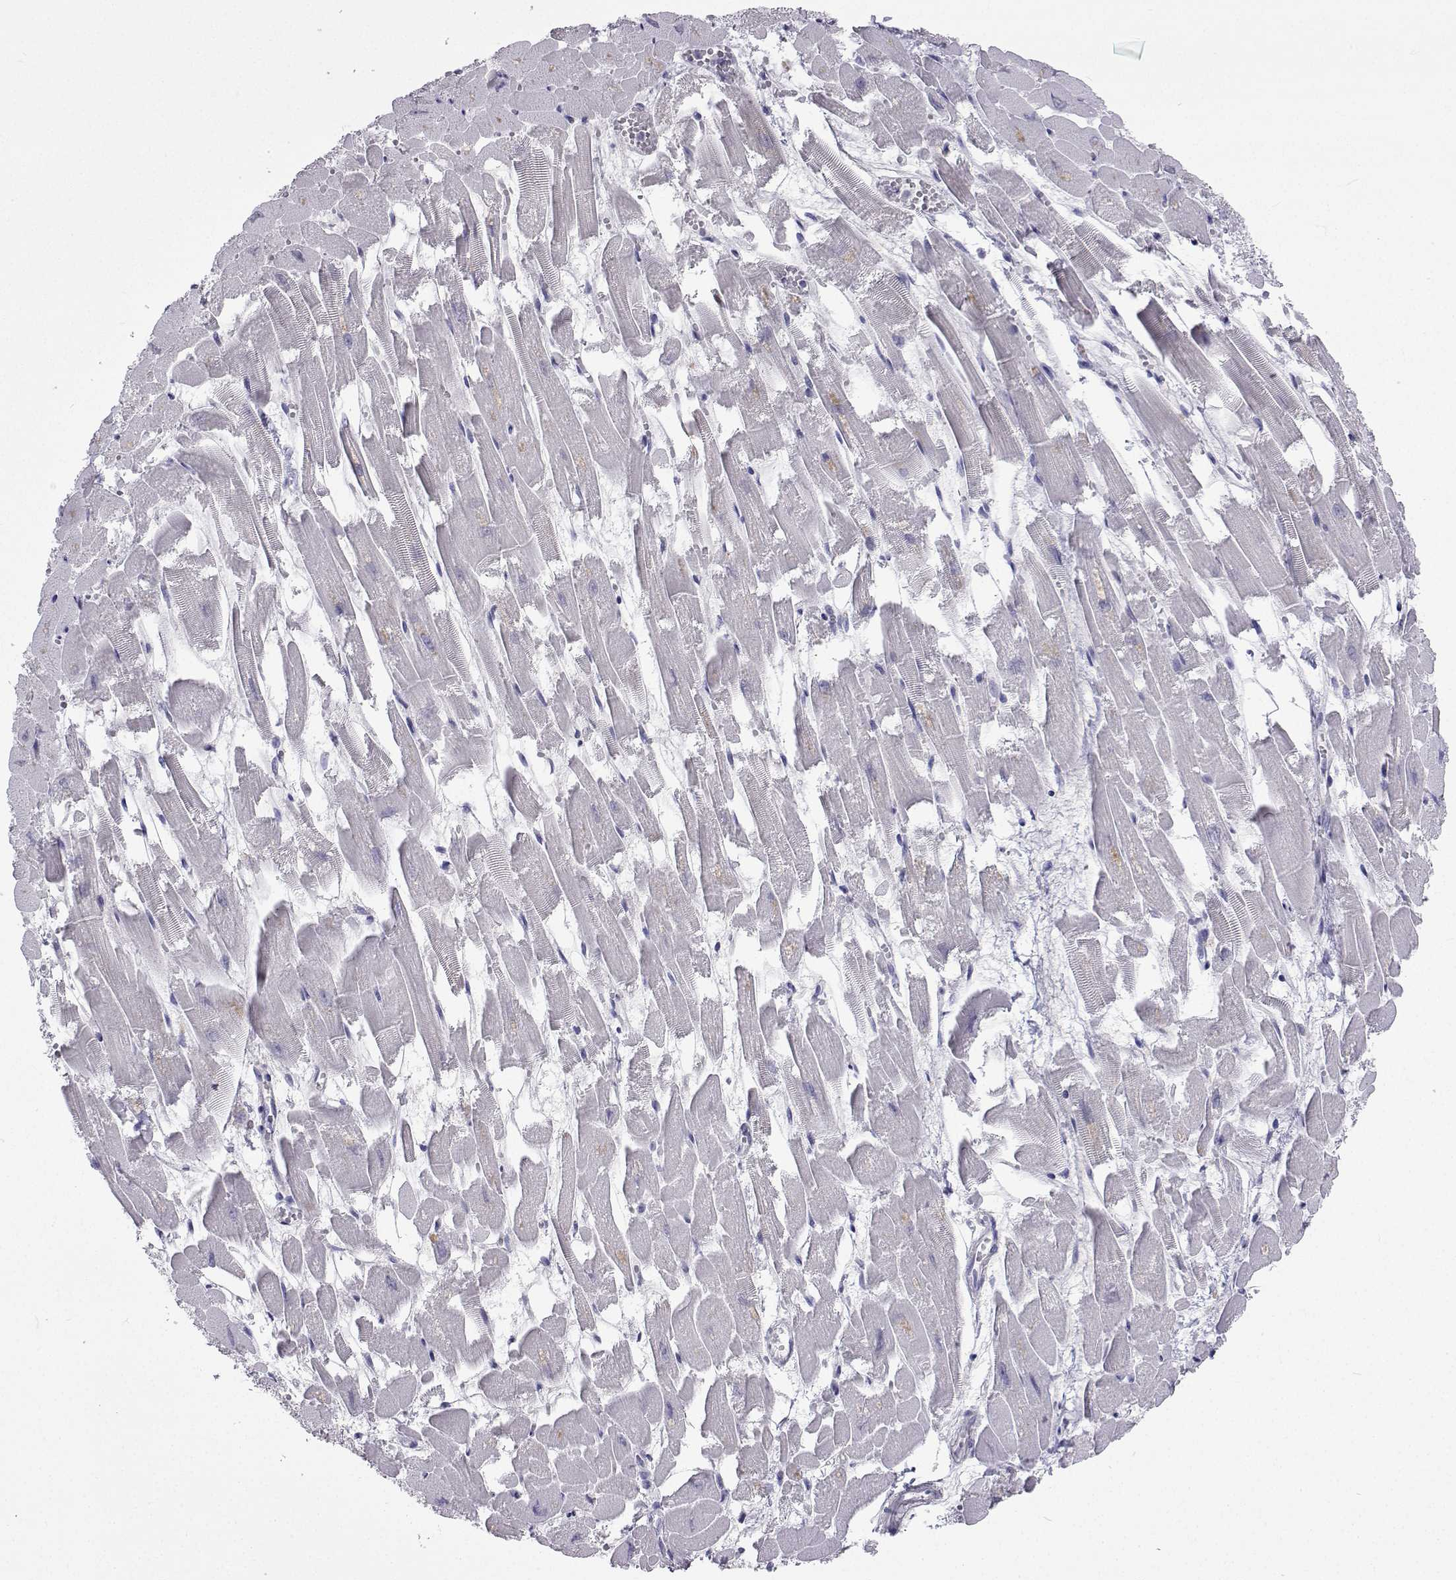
{"staining": {"intensity": "negative", "quantity": "none", "location": "none"}, "tissue": "heart muscle", "cell_type": "Cardiomyocytes", "image_type": "normal", "snomed": [{"axis": "morphology", "description": "Normal tissue, NOS"}, {"axis": "topography", "description": "Heart"}], "caption": "IHC histopathology image of benign heart muscle: heart muscle stained with DAB exhibits no significant protein positivity in cardiomyocytes.", "gene": "GALM", "patient": {"sex": "female", "age": 52}}